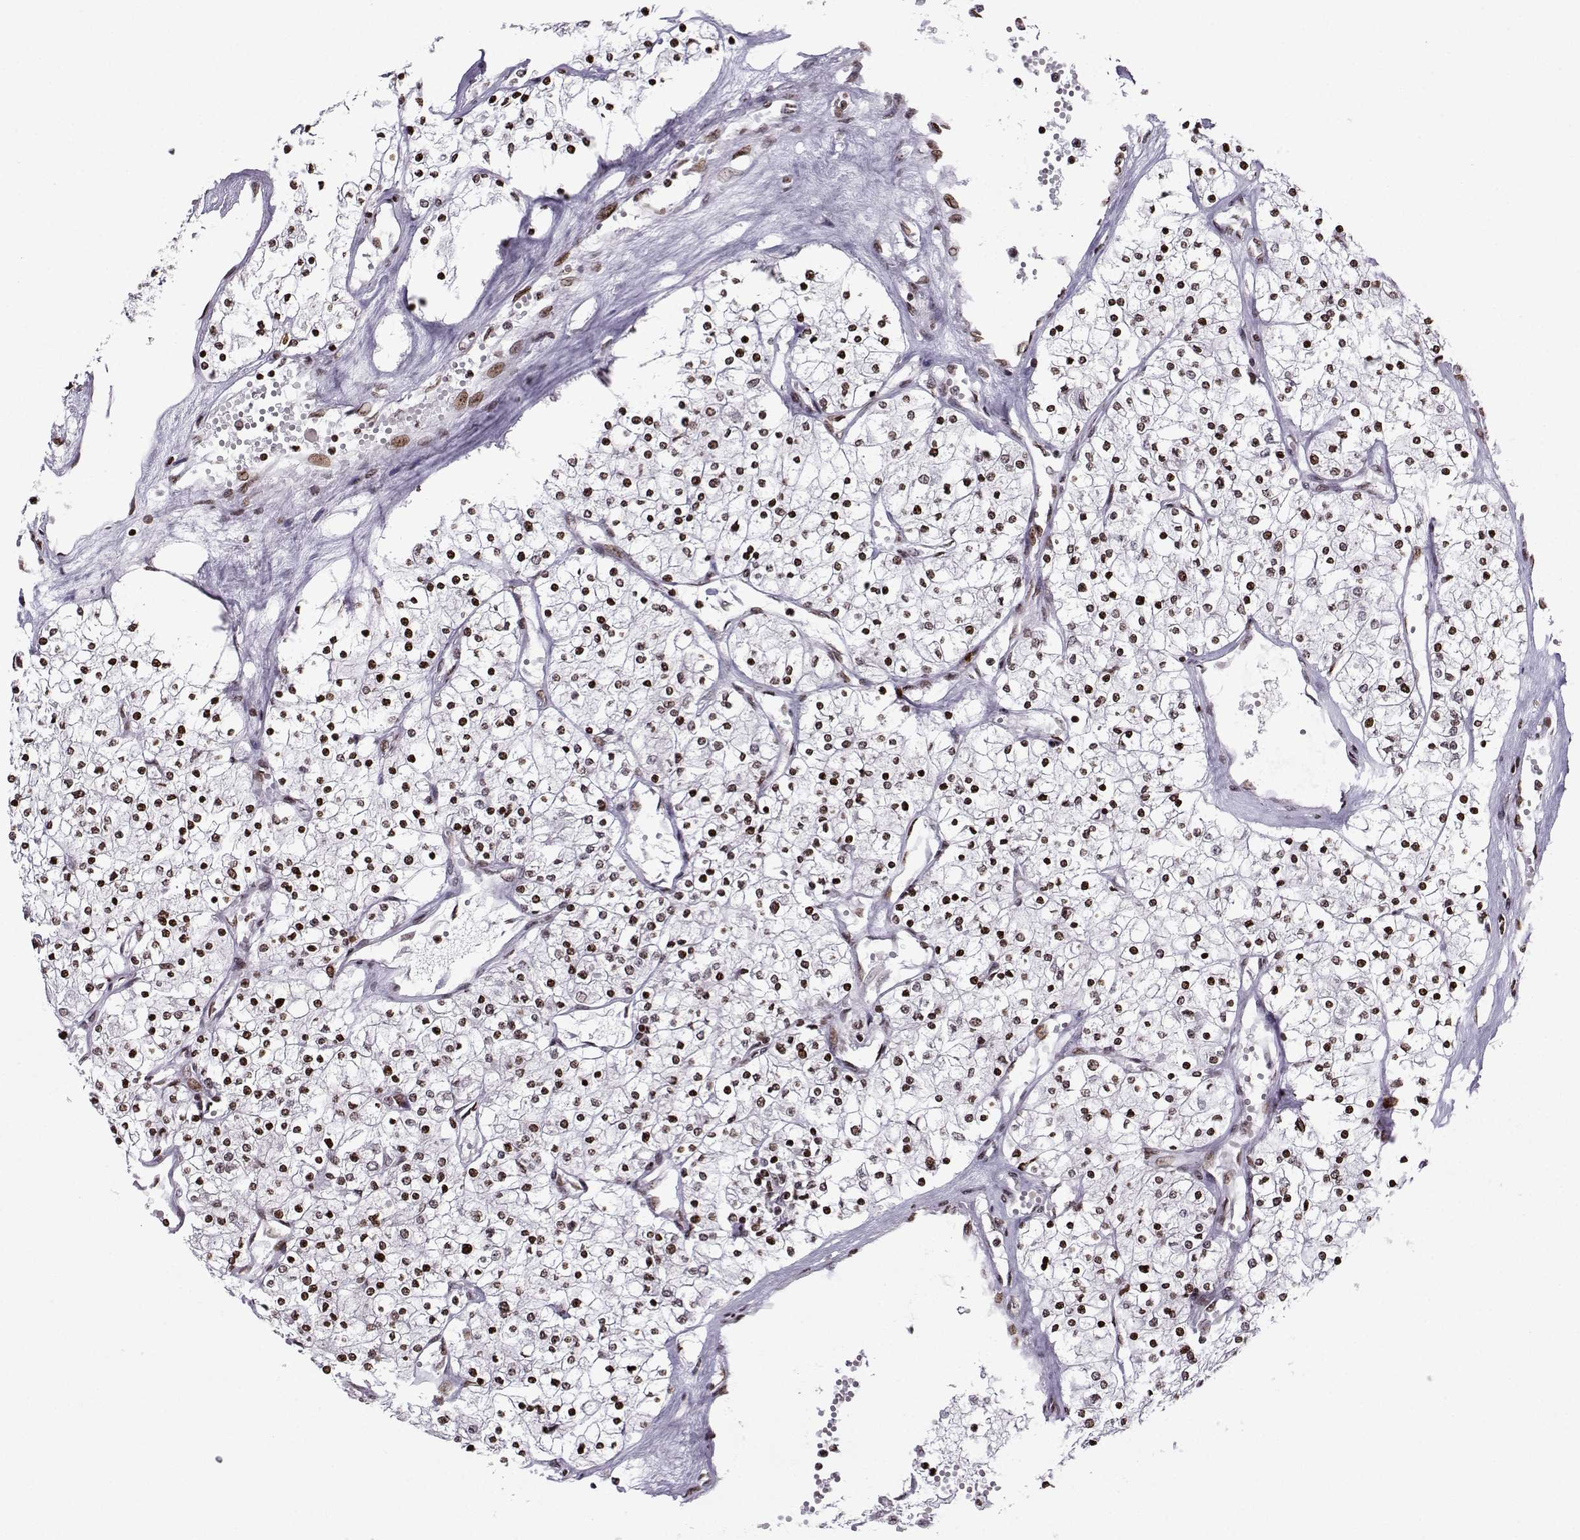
{"staining": {"intensity": "strong", "quantity": "25%-75%", "location": "nuclear"}, "tissue": "renal cancer", "cell_type": "Tumor cells", "image_type": "cancer", "snomed": [{"axis": "morphology", "description": "Adenocarcinoma, NOS"}, {"axis": "topography", "description": "Kidney"}], "caption": "Renal cancer (adenocarcinoma) stained with a protein marker exhibits strong staining in tumor cells.", "gene": "ZNF19", "patient": {"sex": "male", "age": 80}}